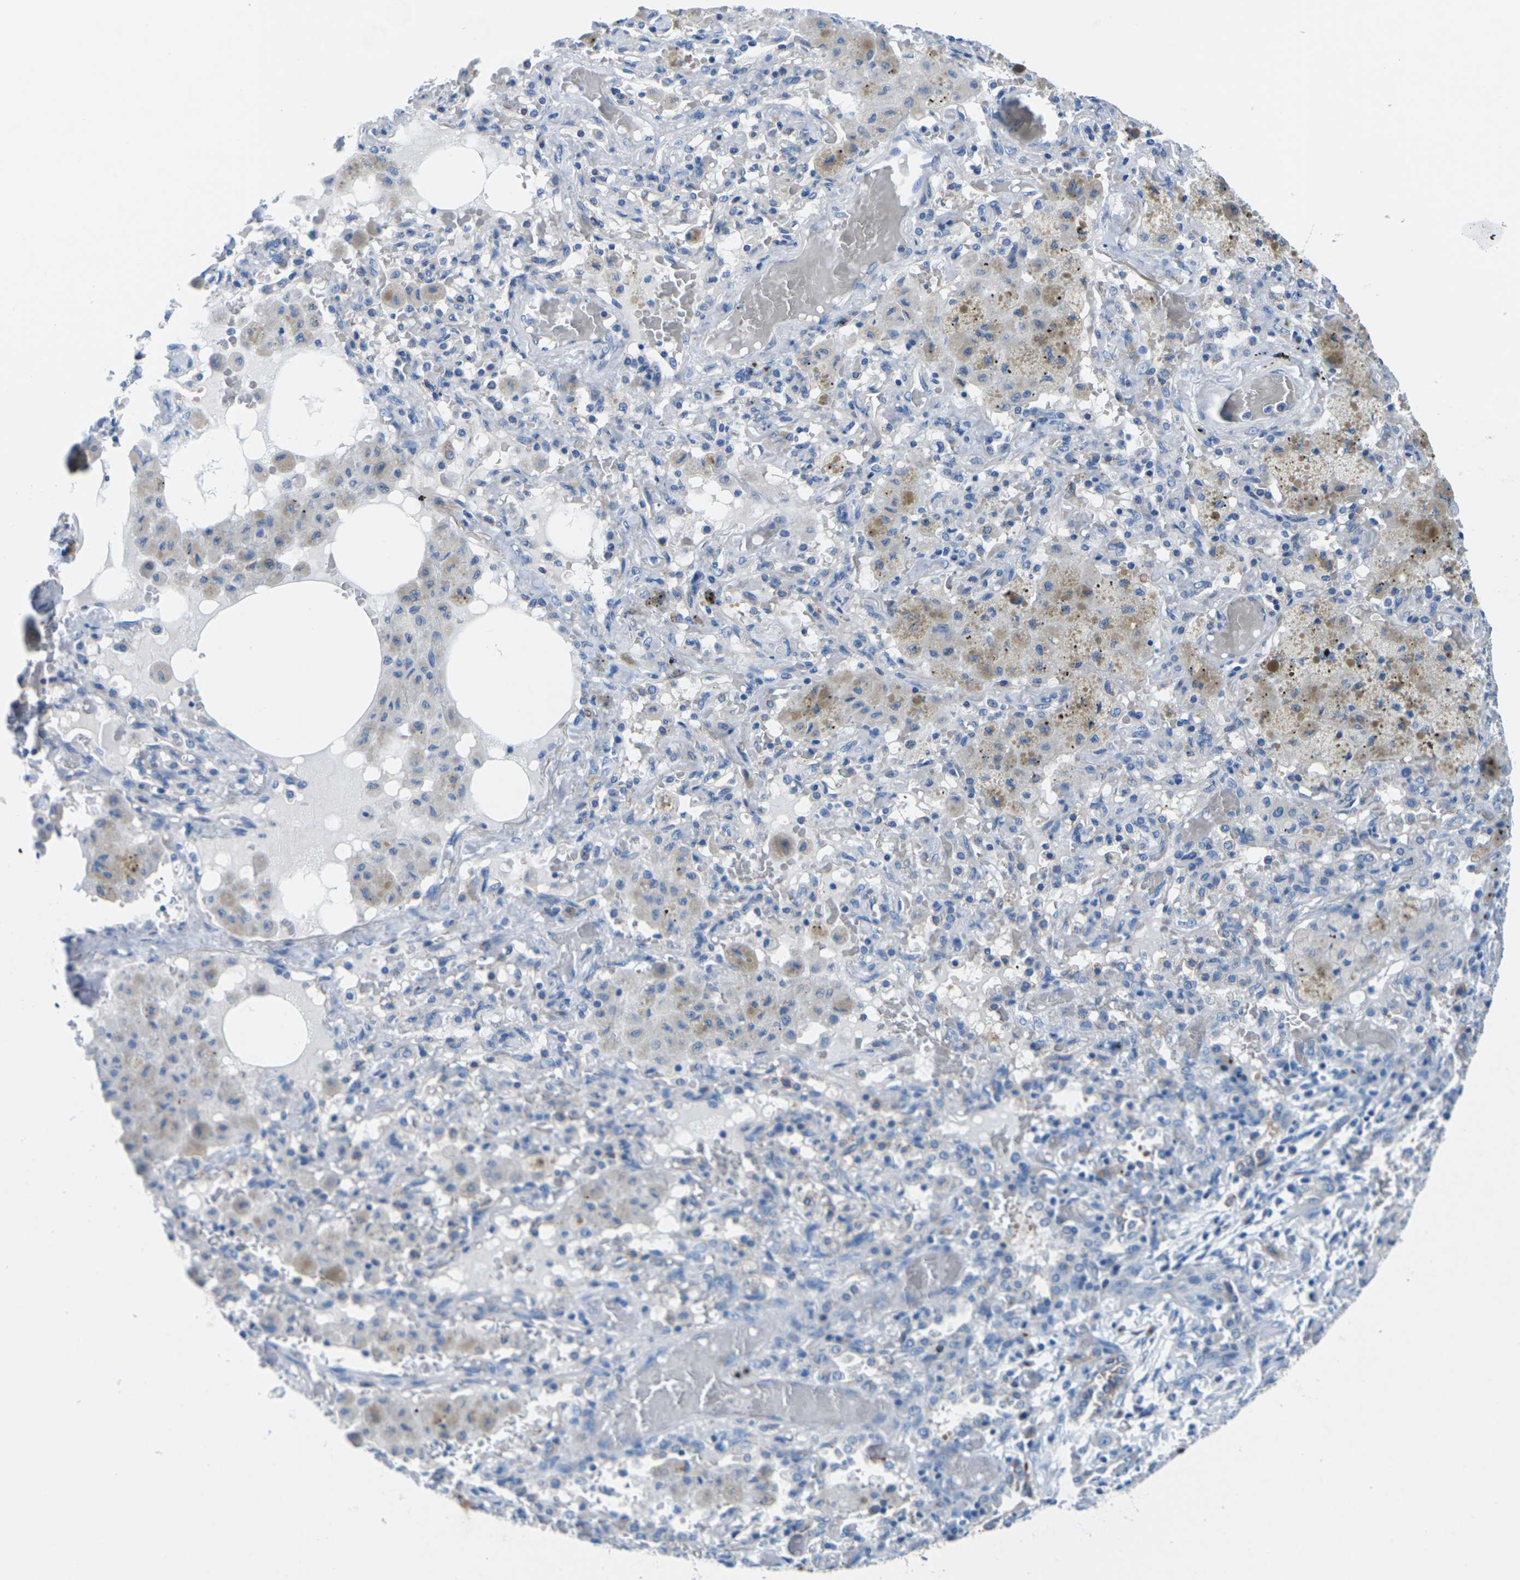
{"staining": {"intensity": "negative", "quantity": "none", "location": "none"}, "tissue": "lung cancer", "cell_type": "Tumor cells", "image_type": "cancer", "snomed": [{"axis": "morphology", "description": "Squamous cell carcinoma, NOS"}, {"axis": "topography", "description": "Lung"}], "caption": "DAB immunohistochemical staining of human lung cancer (squamous cell carcinoma) reveals no significant staining in tumor cells.", "gene": "SYNGR2", "patient": {"sex": "female", "age": 47}}